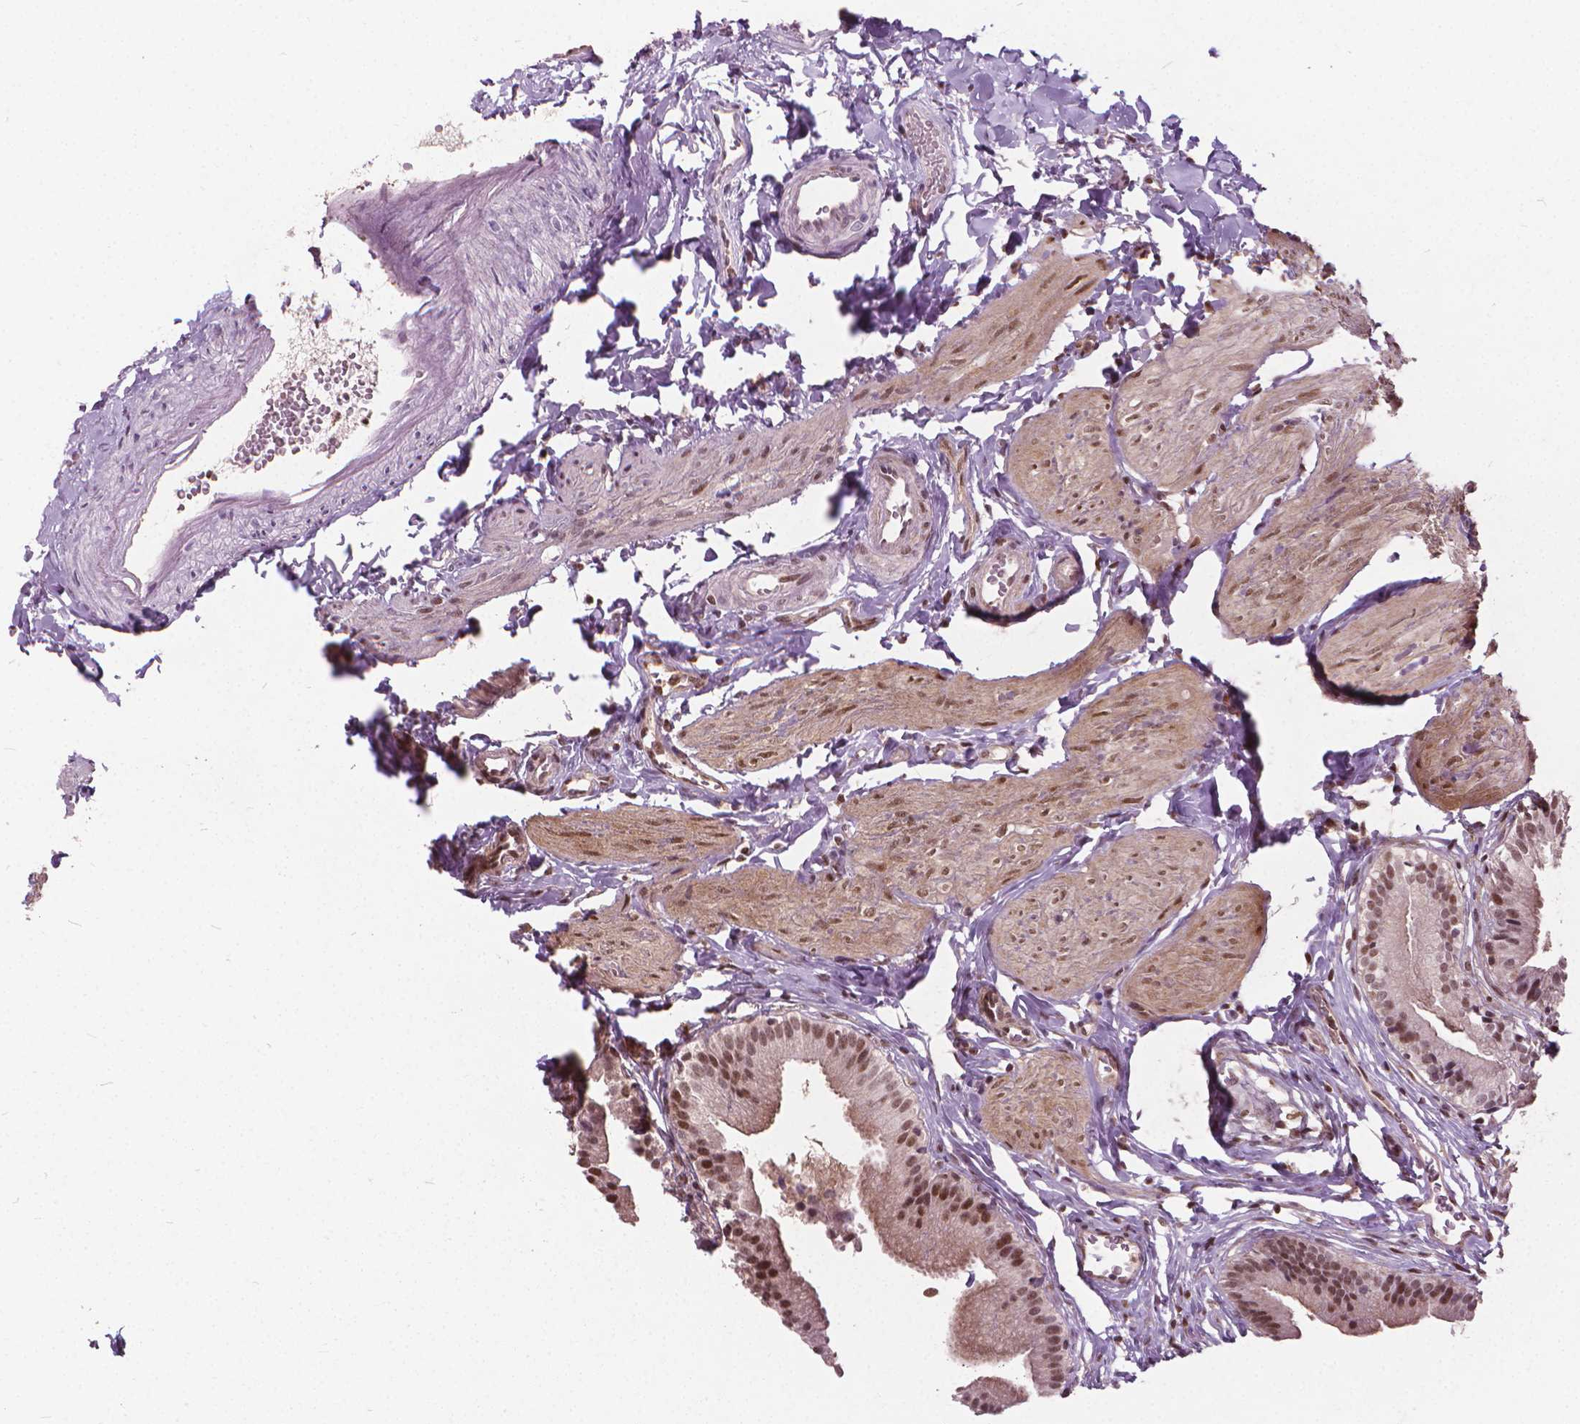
{"staining": {"intensity": "moderate", "quantity": ">75%", "location": "nuclear"}, "tissue": "gallbladder", "cell_type": "Glandular cells", "image_type": "normal", "snomed": [{"axis": "morphology", "description": "Normal tissue, NOS"}, {"axis": "topography", "description": "Gallbladder"}], "caption": "Immunohistochemistry (IHC) photomicrograph of normal human gallbladder stained for a protein (brown), which reveals medium levels of moderate nuclear positivity in about >75% of glandular cells.", "gene": "STAT5B", "patient": {"sex": "female", "age": 47}}